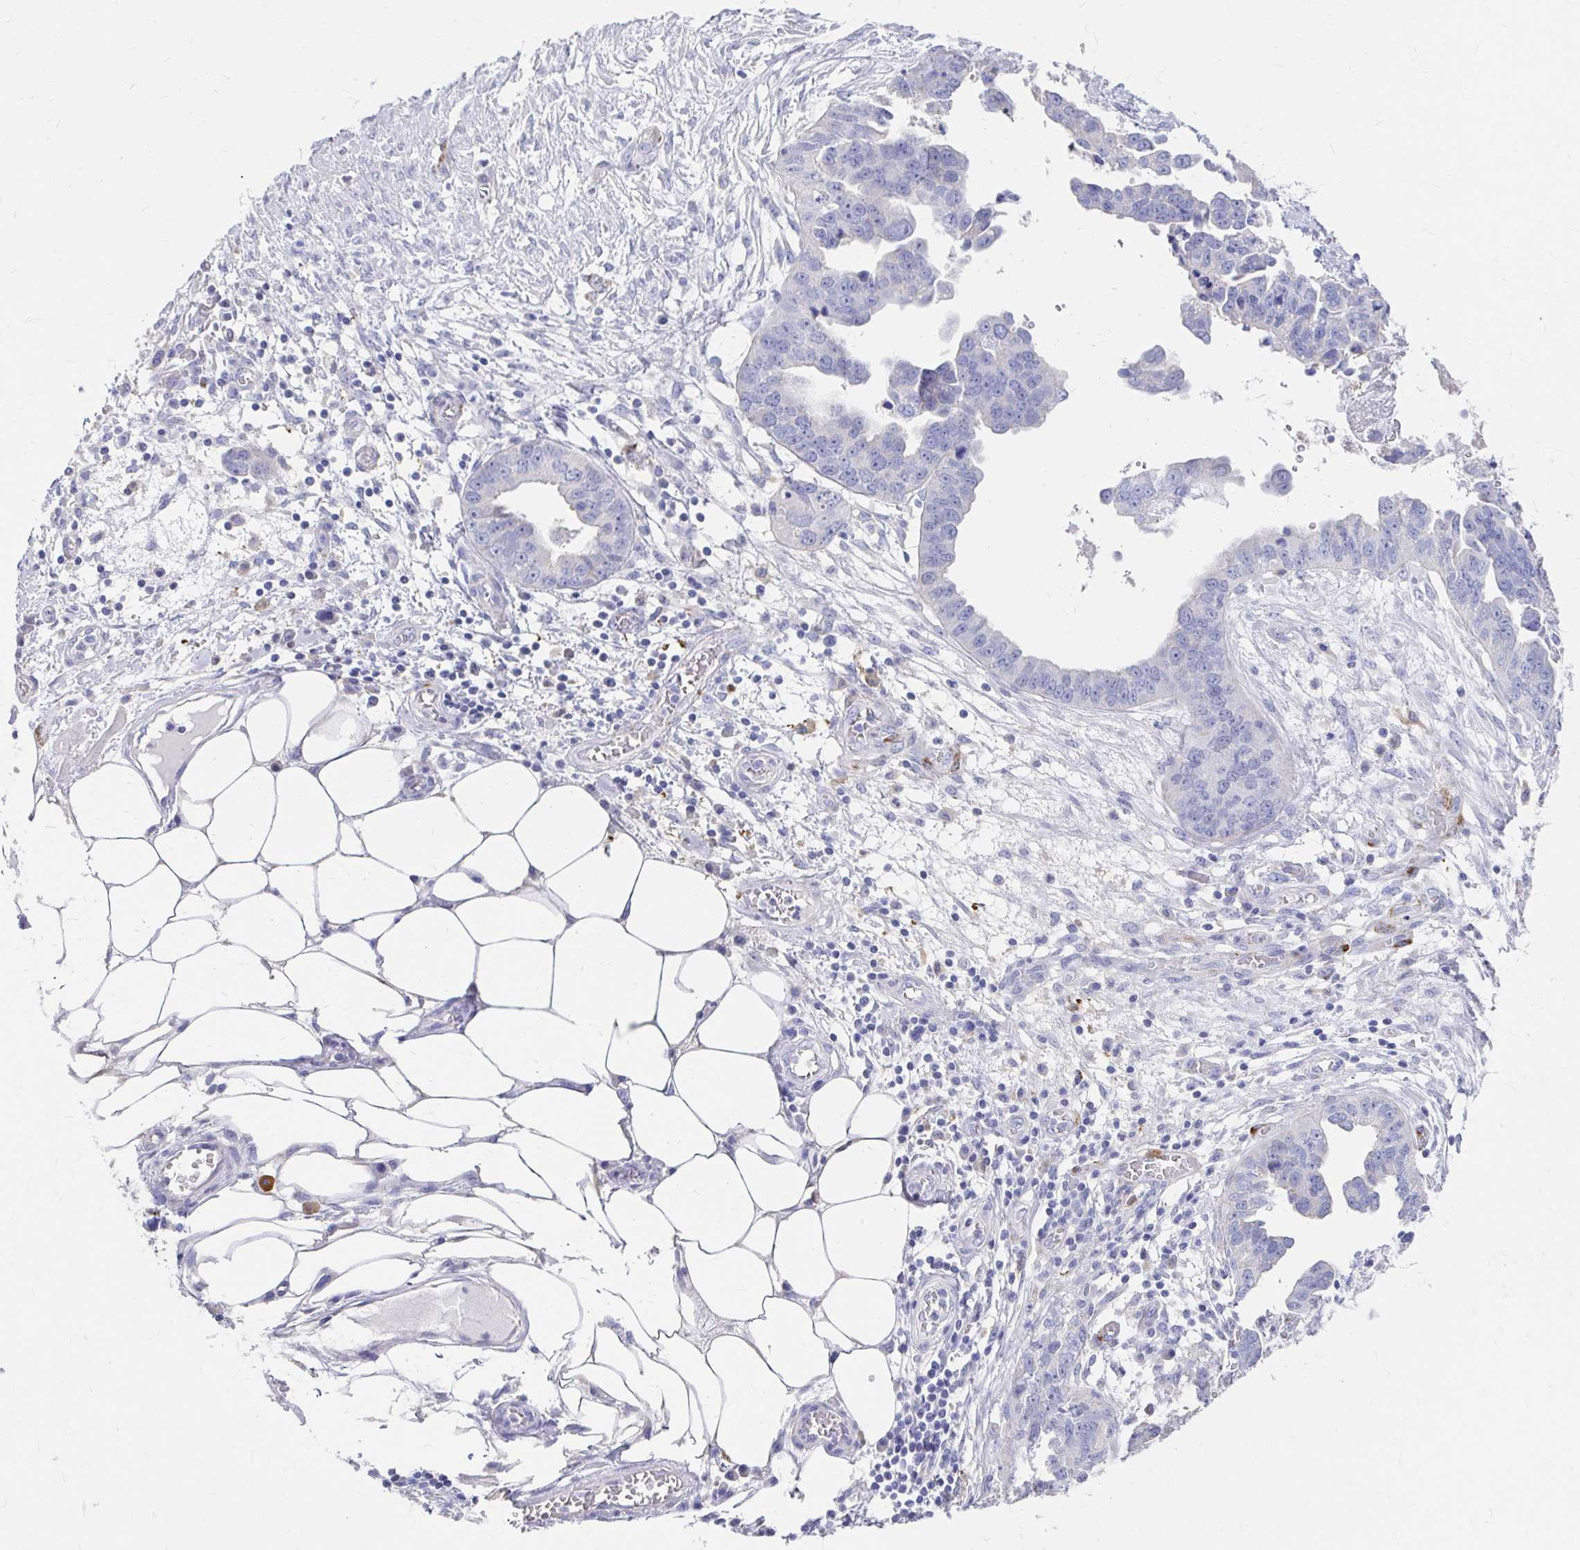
{"staining": {"intensity": "negative", "quantity": "none", "location": "none"}, "tissue": "ovarian cancer", "cell_type": "Tumor cells", "image_type": "cancer", "snomed": [{"axis": "morphology", "description": "Cystadenocarcinoma, serous, NOS"}, {"axis": "topography", "description": "Ovary"}], "caption": "High magnification brightfield microscopy of ovarian cancer (serous cystadenocarcinoma) stained with DAB (brown) and counterstained with hematoxylin (blue): tumor cells show no significant expression. (Brightfield microscopy of DAB immunohistochemistry at high magnification).", "gene": "LAMC3", "patient": {"sex": "female", "age": 75}}